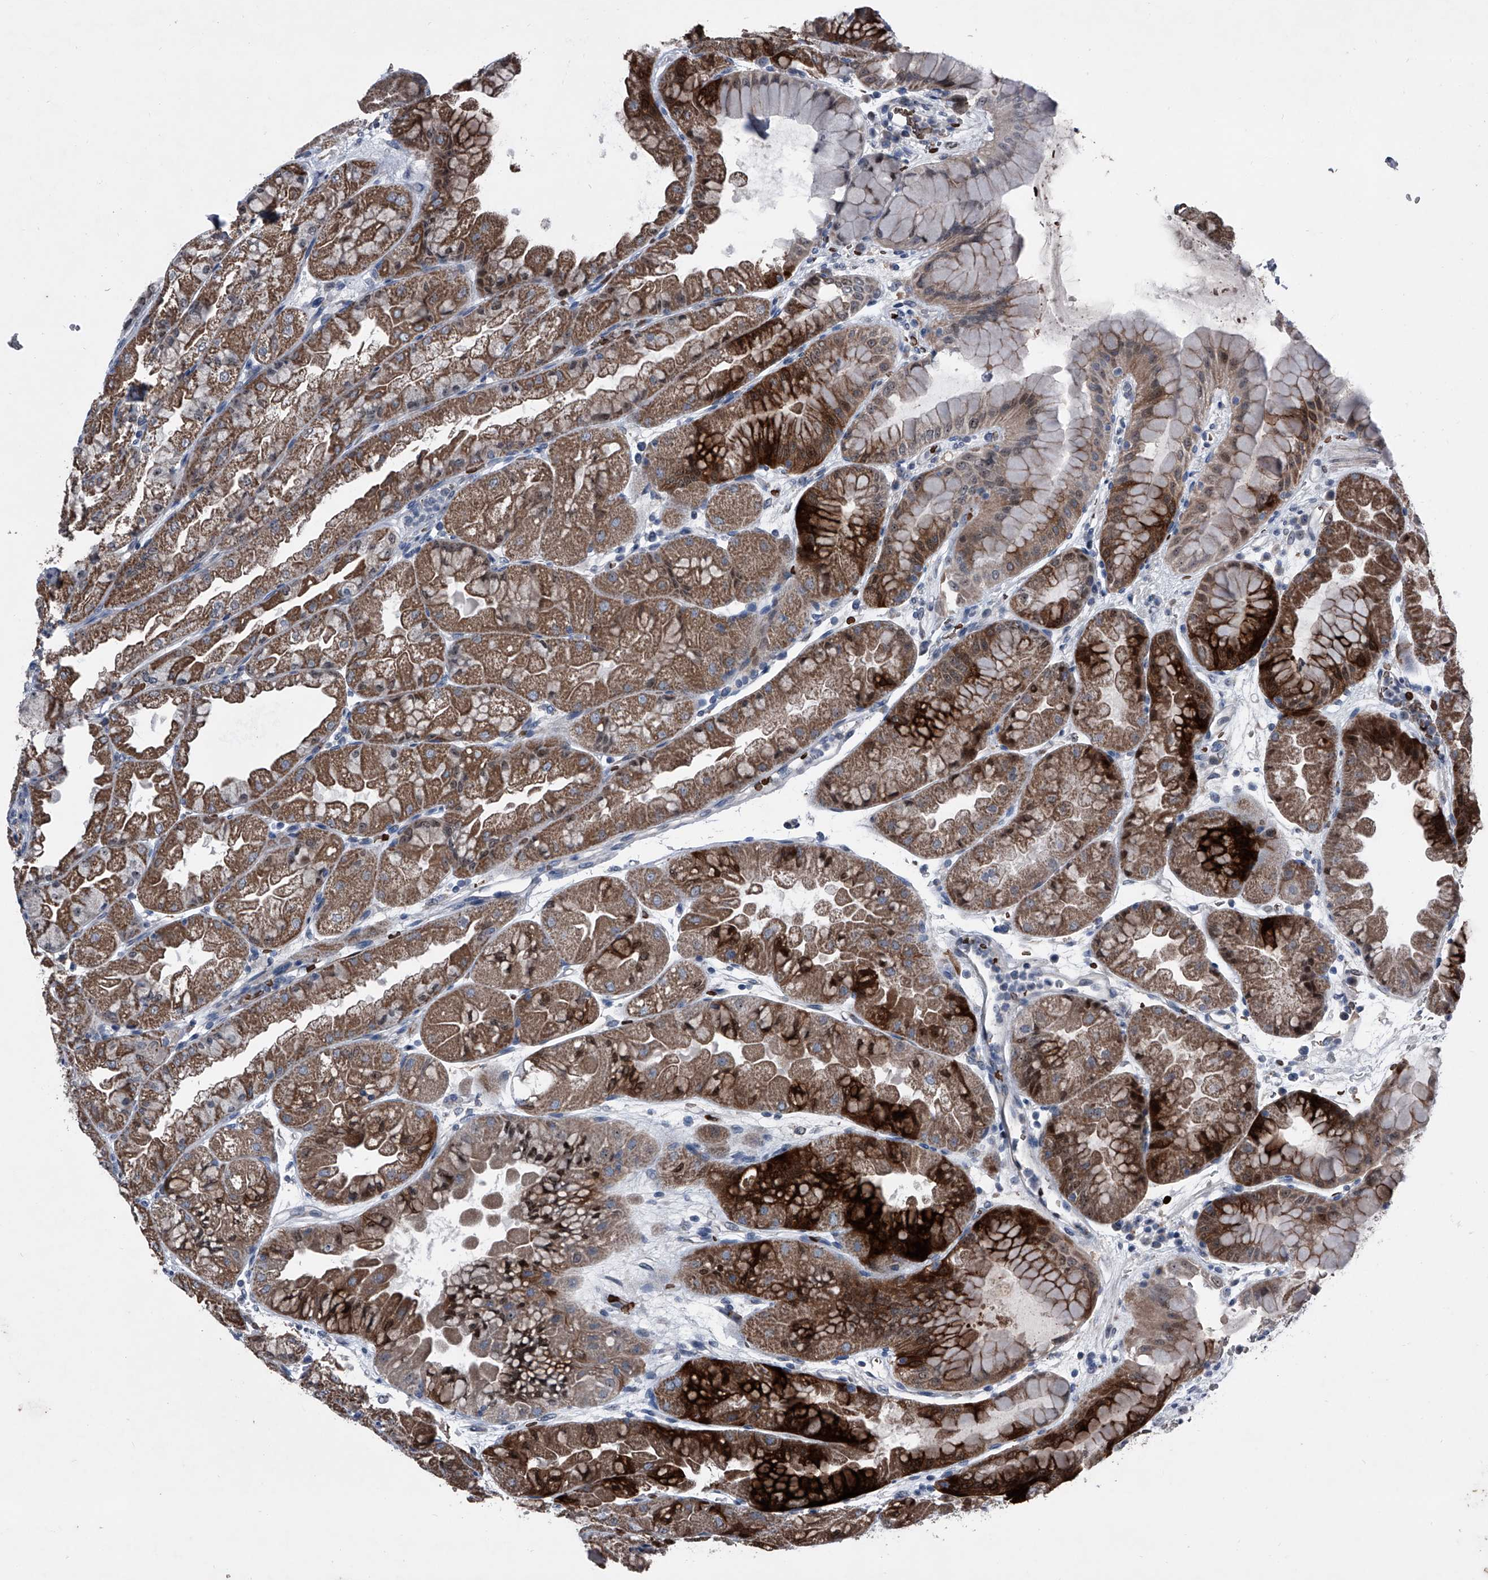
{"staining": {"intensity": "strong", "quantity": "25%-75%", "location": "cytoplasmic/membranous"}, "tissue": "stomach", "cell_type": "Glandular cells", "image_type": "normal", "snomed": [{"axis": "morphology", "description": "Normal tissue, NOS"}, {"axis": "topography", "description": "Stomach, upper"}], "caption": "A micrograph showing strong cytoplasmic/membranous positivity in about 25%-75% of glandular cells in normal stomach, as visualized by brown immunohistochemical staining.", "gene": "CEP85L", "patient": {"sex": "male", "age": 47}}